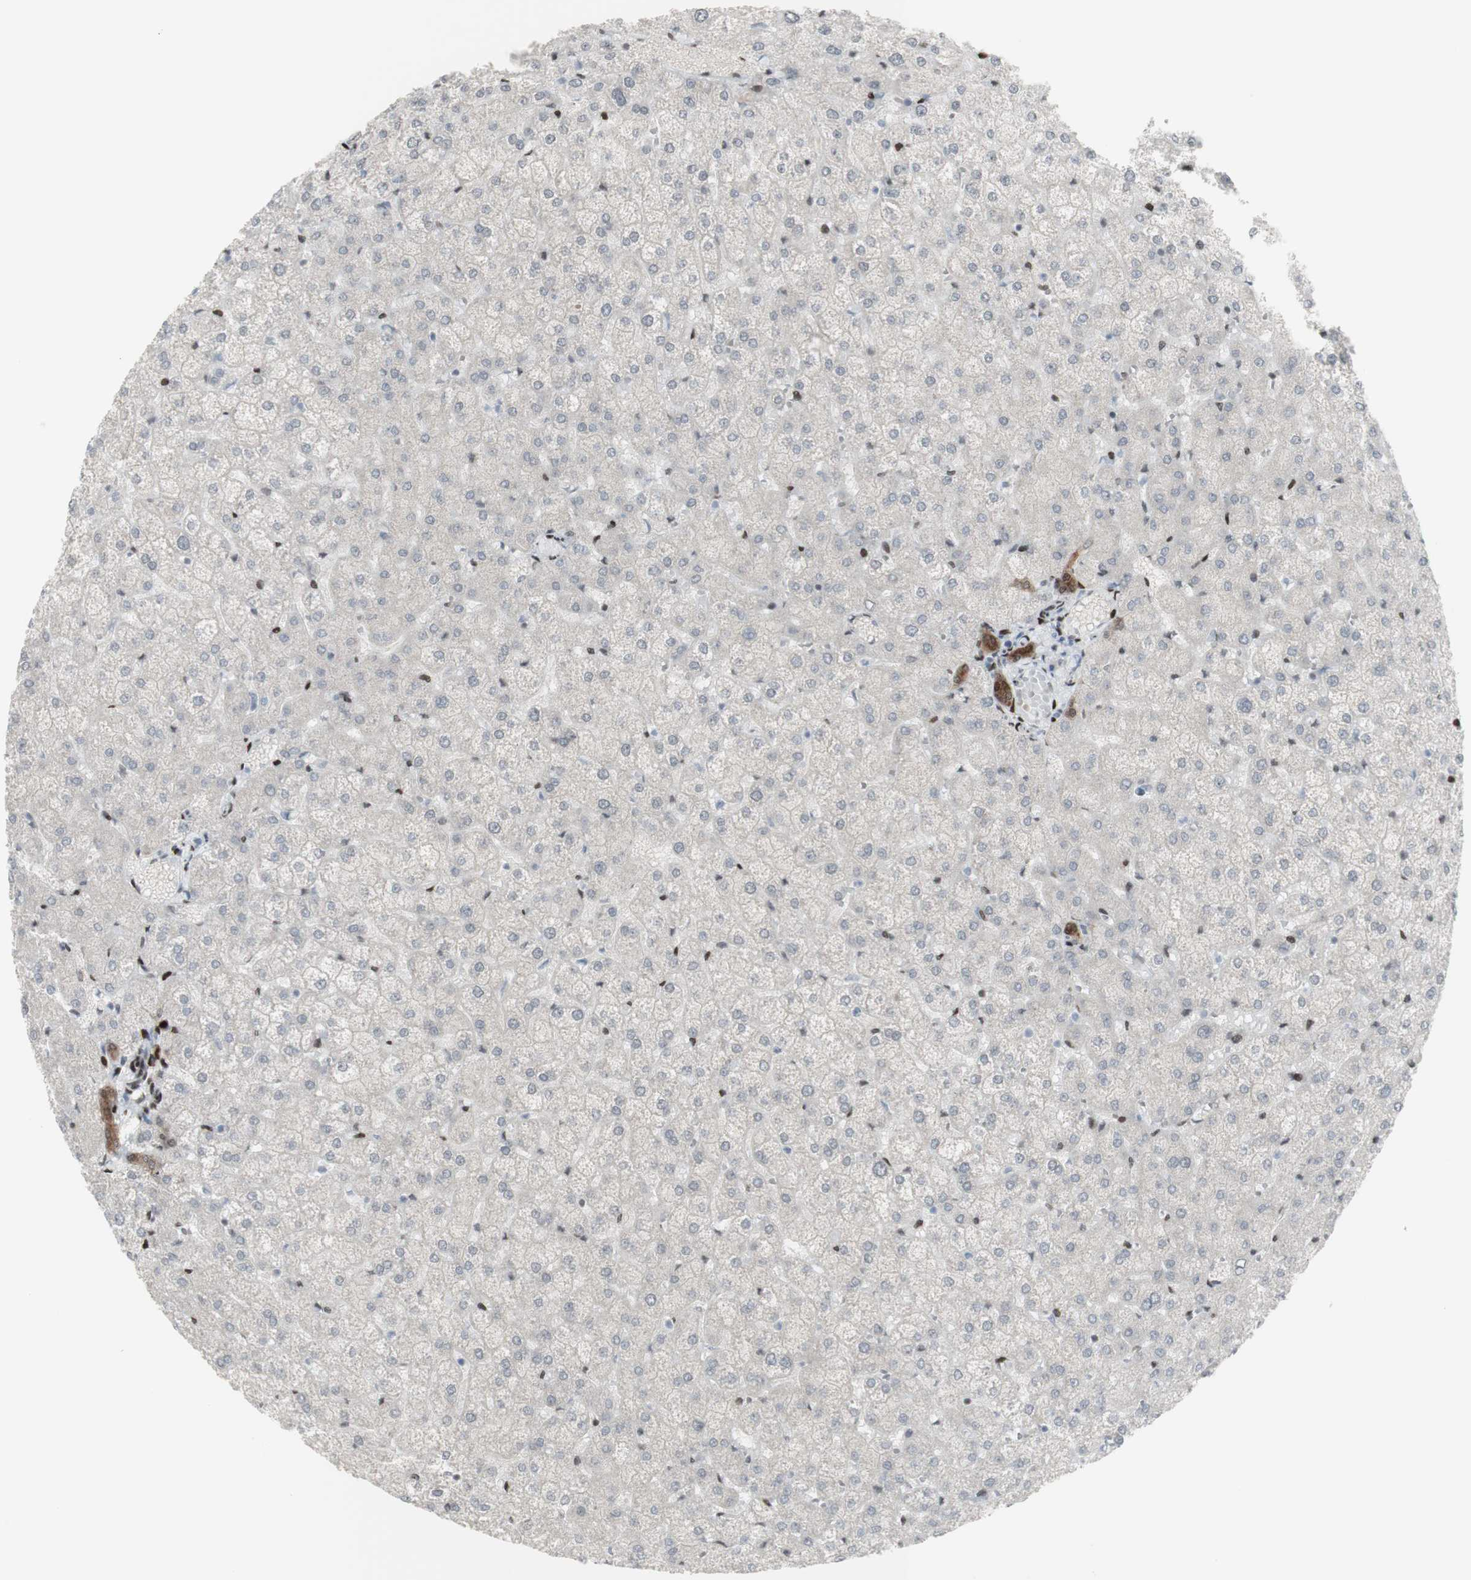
{"staining": {"intensity": "strong", "quantity": ">75%", "location": "cytoplasmic/membranous"}, "tissue": "liver", "cell_type": "Cholangiocytes", "image_type": "normal", "snomed": [{"axis": "morphology", "description": "Normal tissue, NOS"}, {"axis": "topography", "description": "Liver"}], "caption": "This histopathology image exhibits immunohistochemistry staining of benign liver, with high strong cytoplasmic/membranous staining in about >75% of cholangiocytes.", "gene": "C1orf116", "patient": {"sex": "female", "age": 32}}